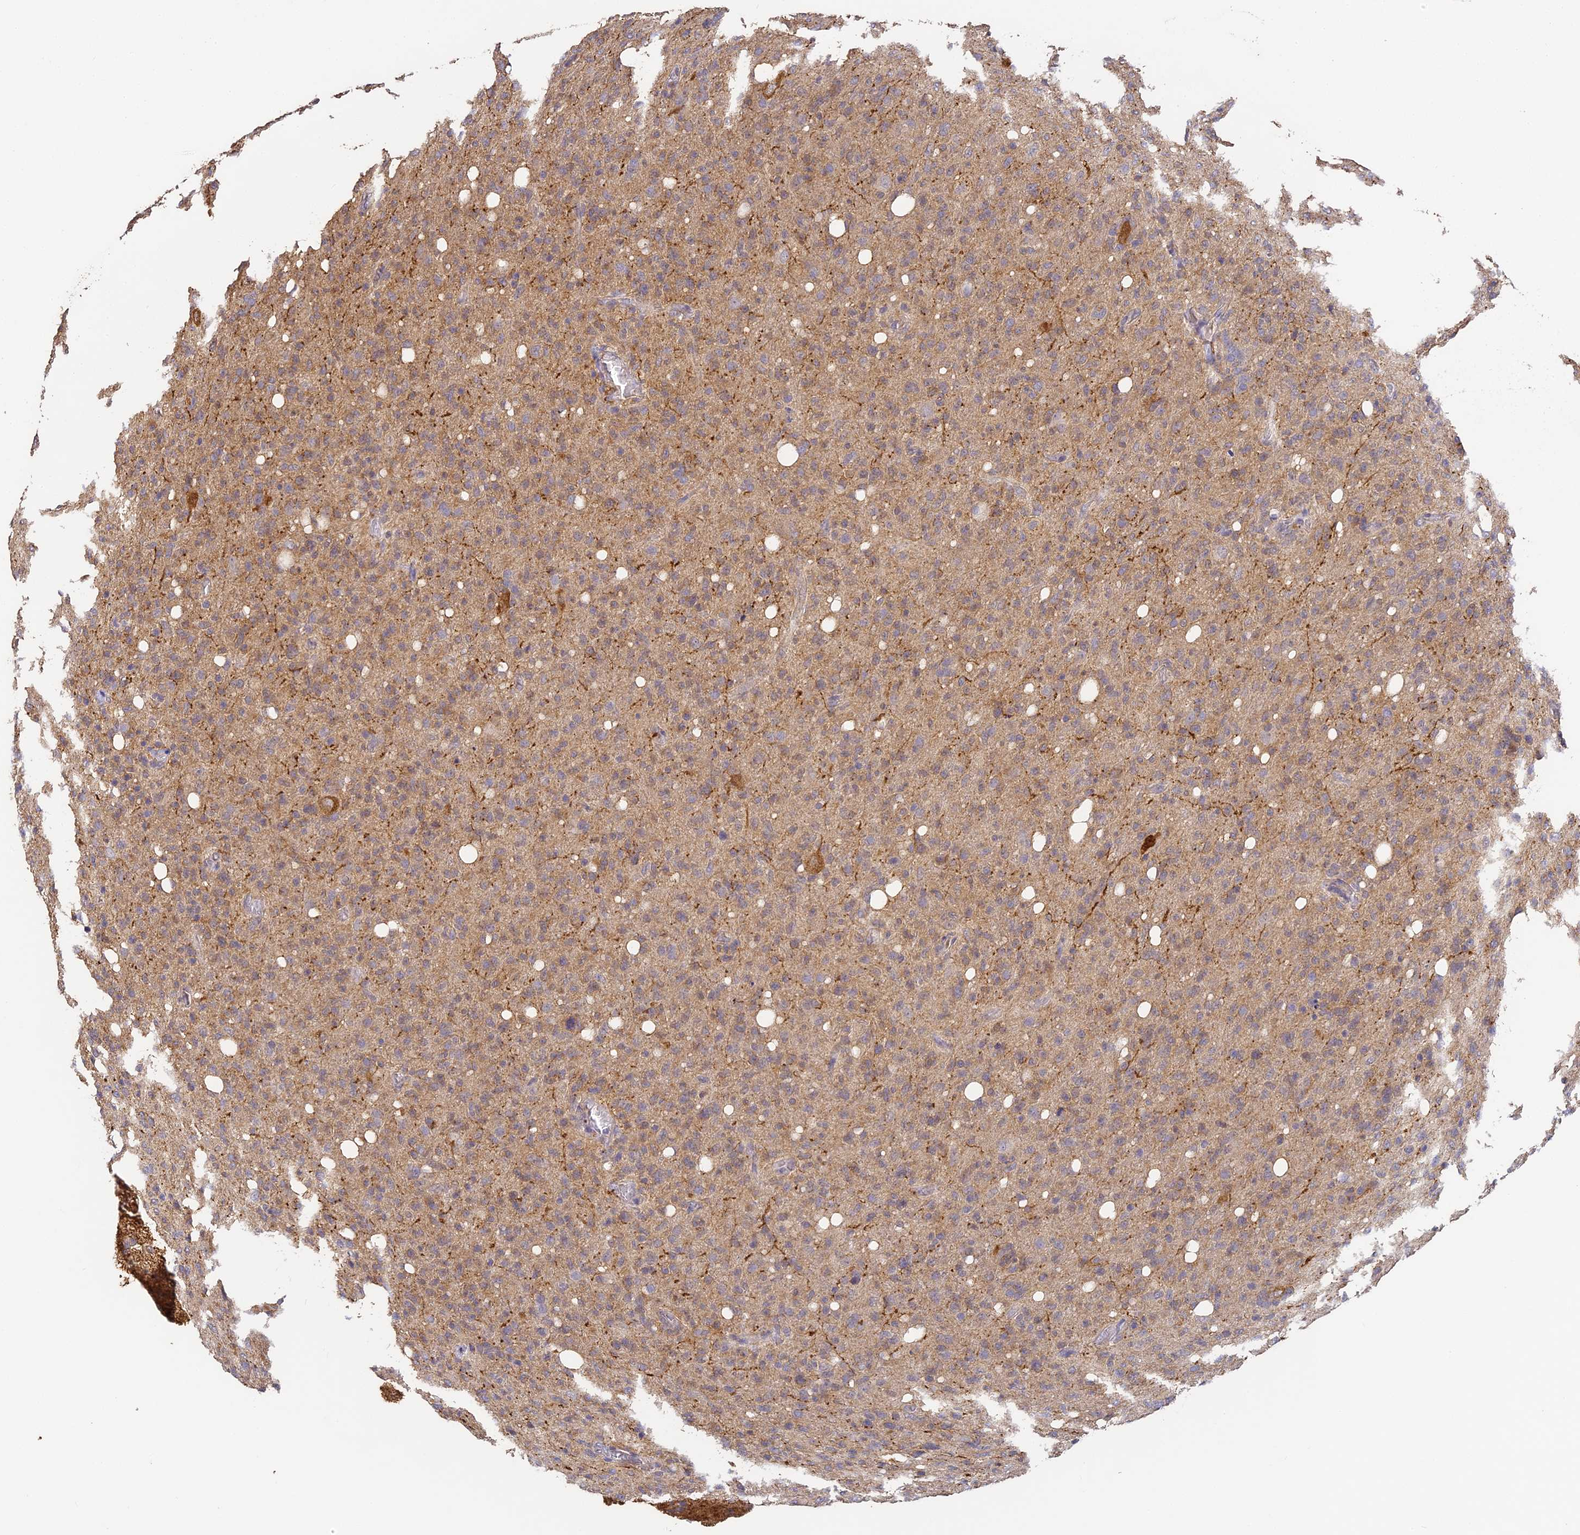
{"staining": {"intensity": "moderate", "quantity": "25%-75%", "location": "cytoplasmic/membranous"}, "tissue": "glioma", "cell_type": "Tumor cells", "image_type": "cancer", "snomed": [{"axis": "morphology", "description": "Glioma, malignant, High grade"}, {"axis": "topography", "description": "Brain"}], "caption": "This is a histology image of immunohistochemistry (IHC) staining of malignant high-grade glioma, which shows moderate positivity in the cytoplasmic/membranous of tumor cells.", "gene": "YAE1", "patient": {"sex": "female", "age": 57}}